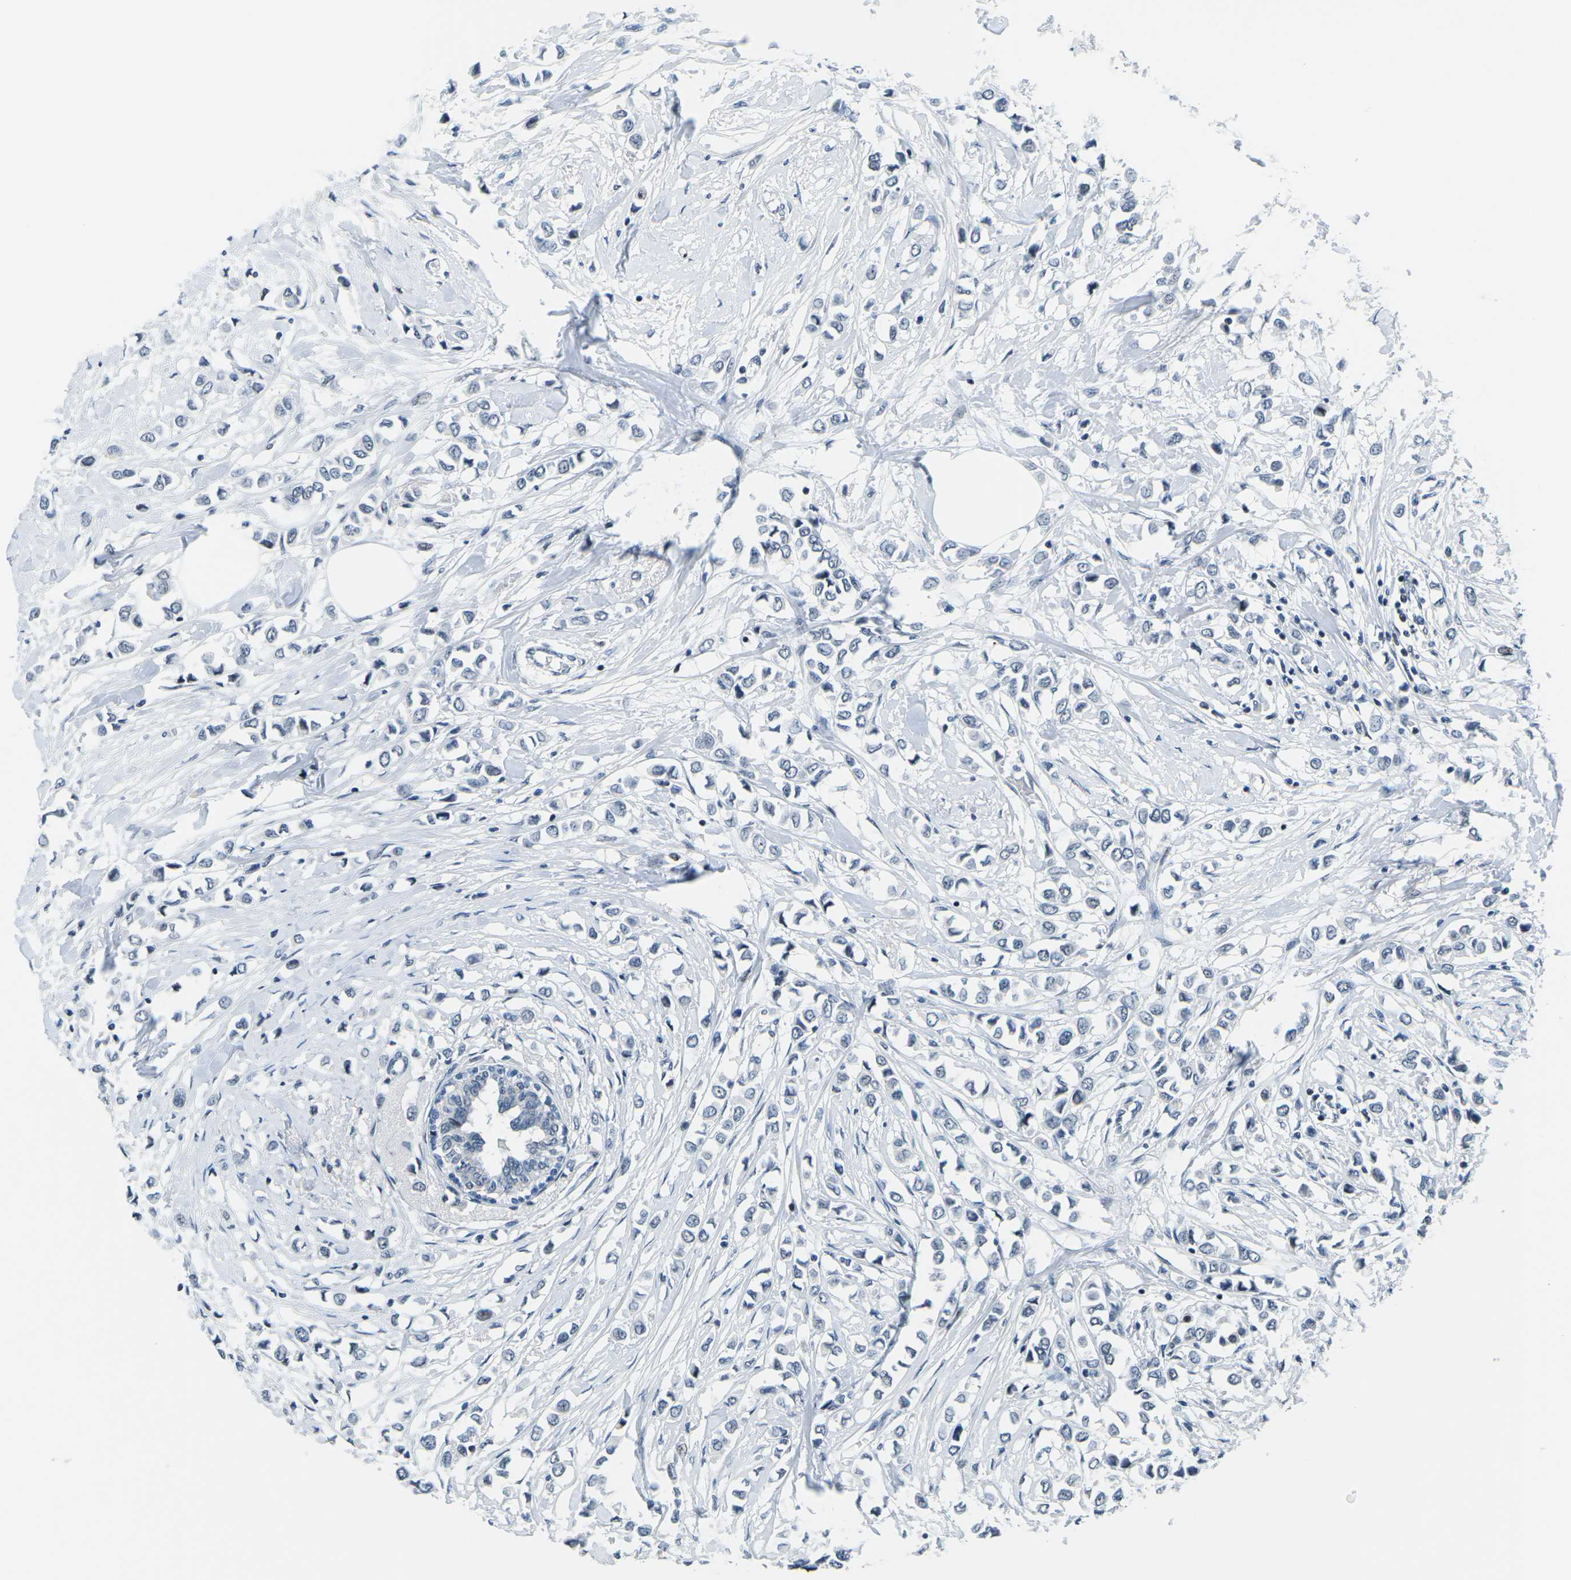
{"staining": {"intensity": "negative", "quantity": "none", "location": "none"}, "tissue": "breast cancer", "cell_type": "Tumor cells", "image_type": "cancer", "snomed": [{"axis": "morphology", "description": "Lobular carcinoma"}, {"axis": "topography", "description": "Breast"}], "caption": "An immunohistochemistry (IHC) image of lobular carcinoma (breast) is shown. There is no staining in tumor cells of lobular carcinoma (breast).", "gene": "PRPF8", "patient": {"sex": "female", "age": 51}}